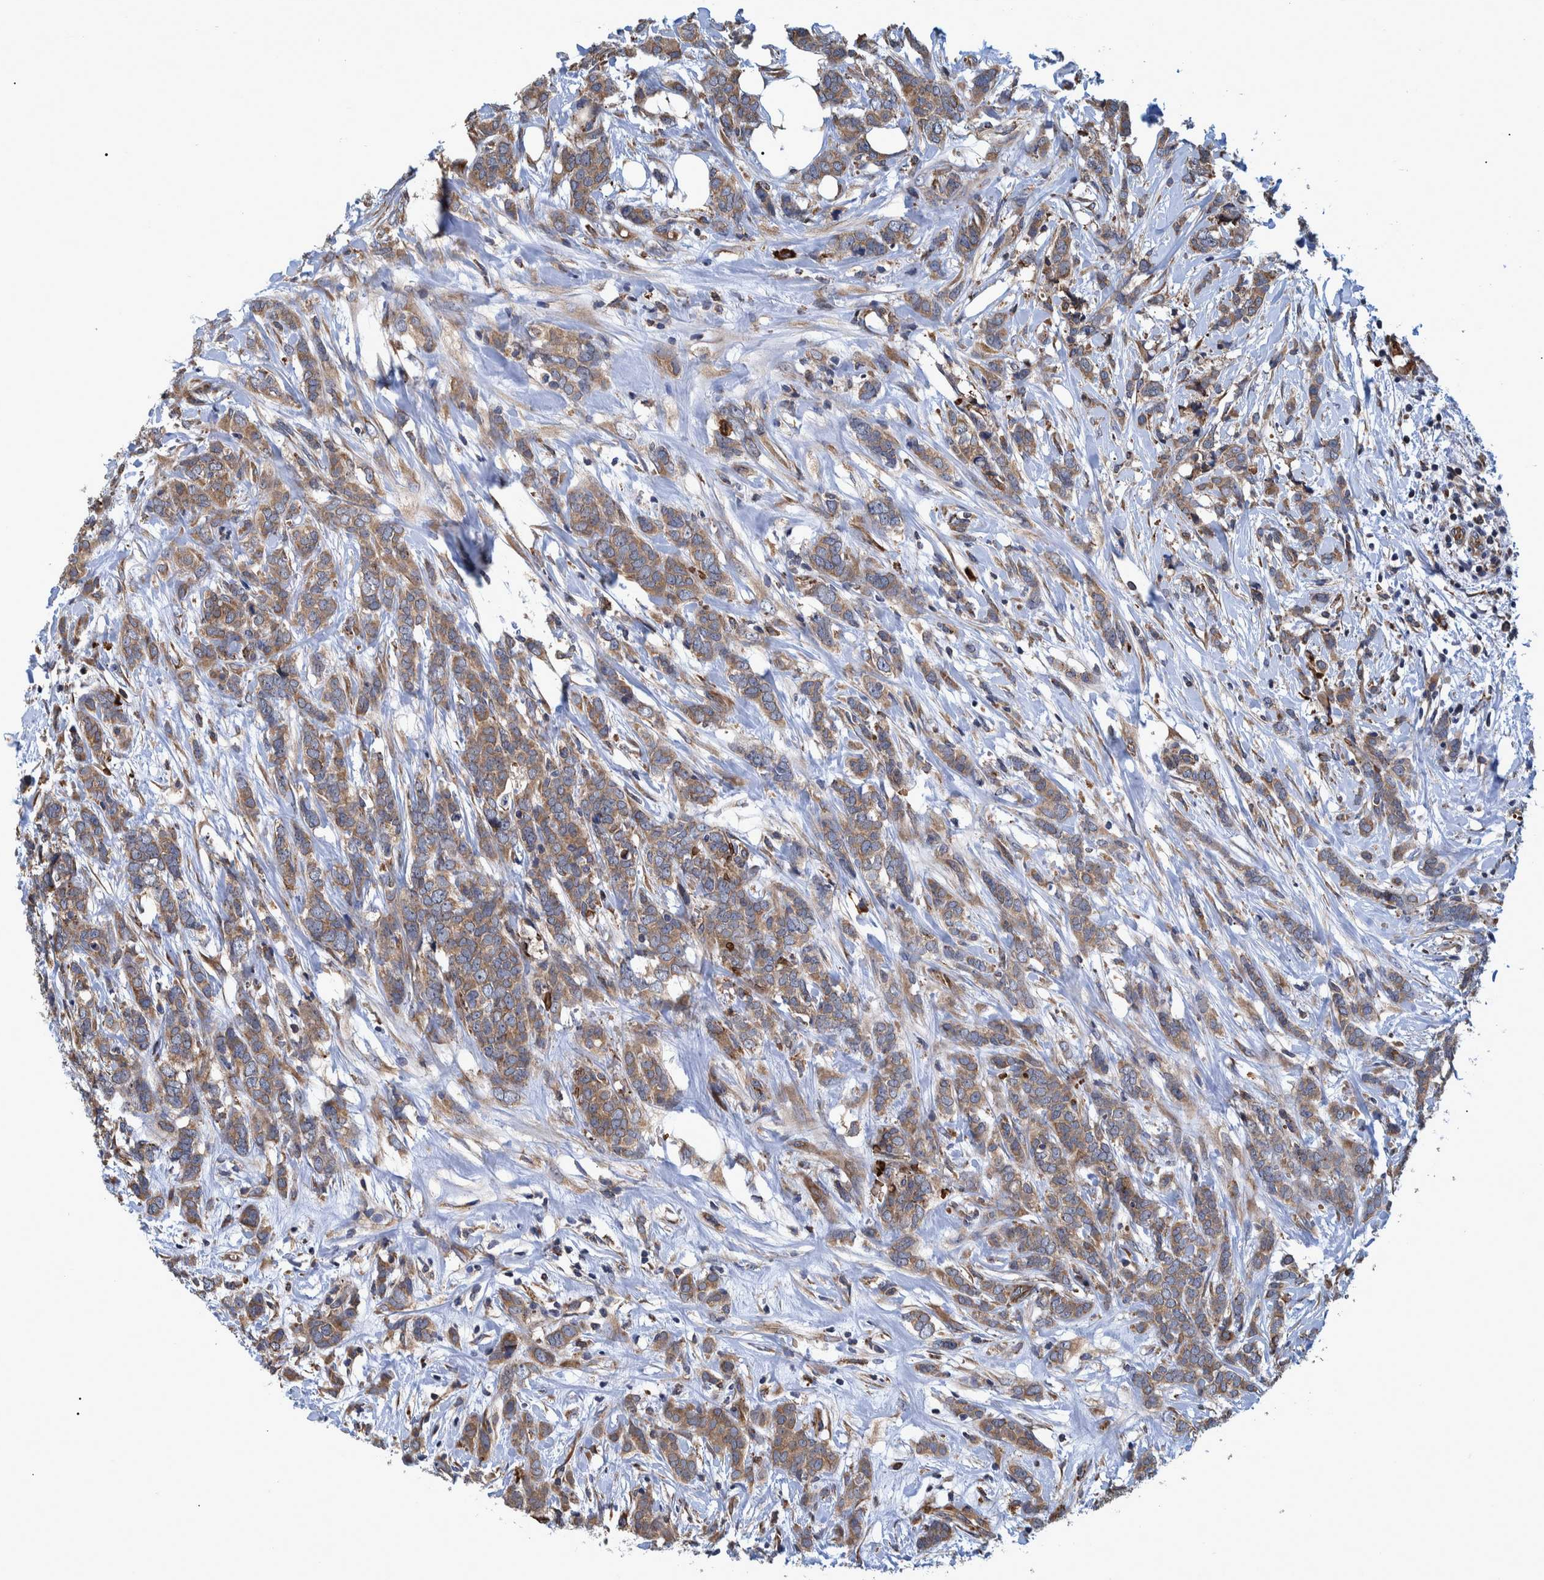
{"staining": {"intensity": "moderate", "quantity": ">75%", "location": "cytoplasmic/membranous"}, "tissue": "breast cancer", "cell_type": "Tumor cells", "image_type": "cancer", "snomed": [{"axis": "morphology", "description": "Lobular carcinoma"}, {"axis": "topography", "description": "Skin"}, {"axis": "topography", "description": "Breast"}], "caption": "Immunohistochemical staining of human breast lobular carcinoma demonstrates moderate cytoplasmic/membranous protein positivity in approximately >75% of tumor cells.", "gene": "SPAG5", "patient": {"sex": "female", "age": 46}}